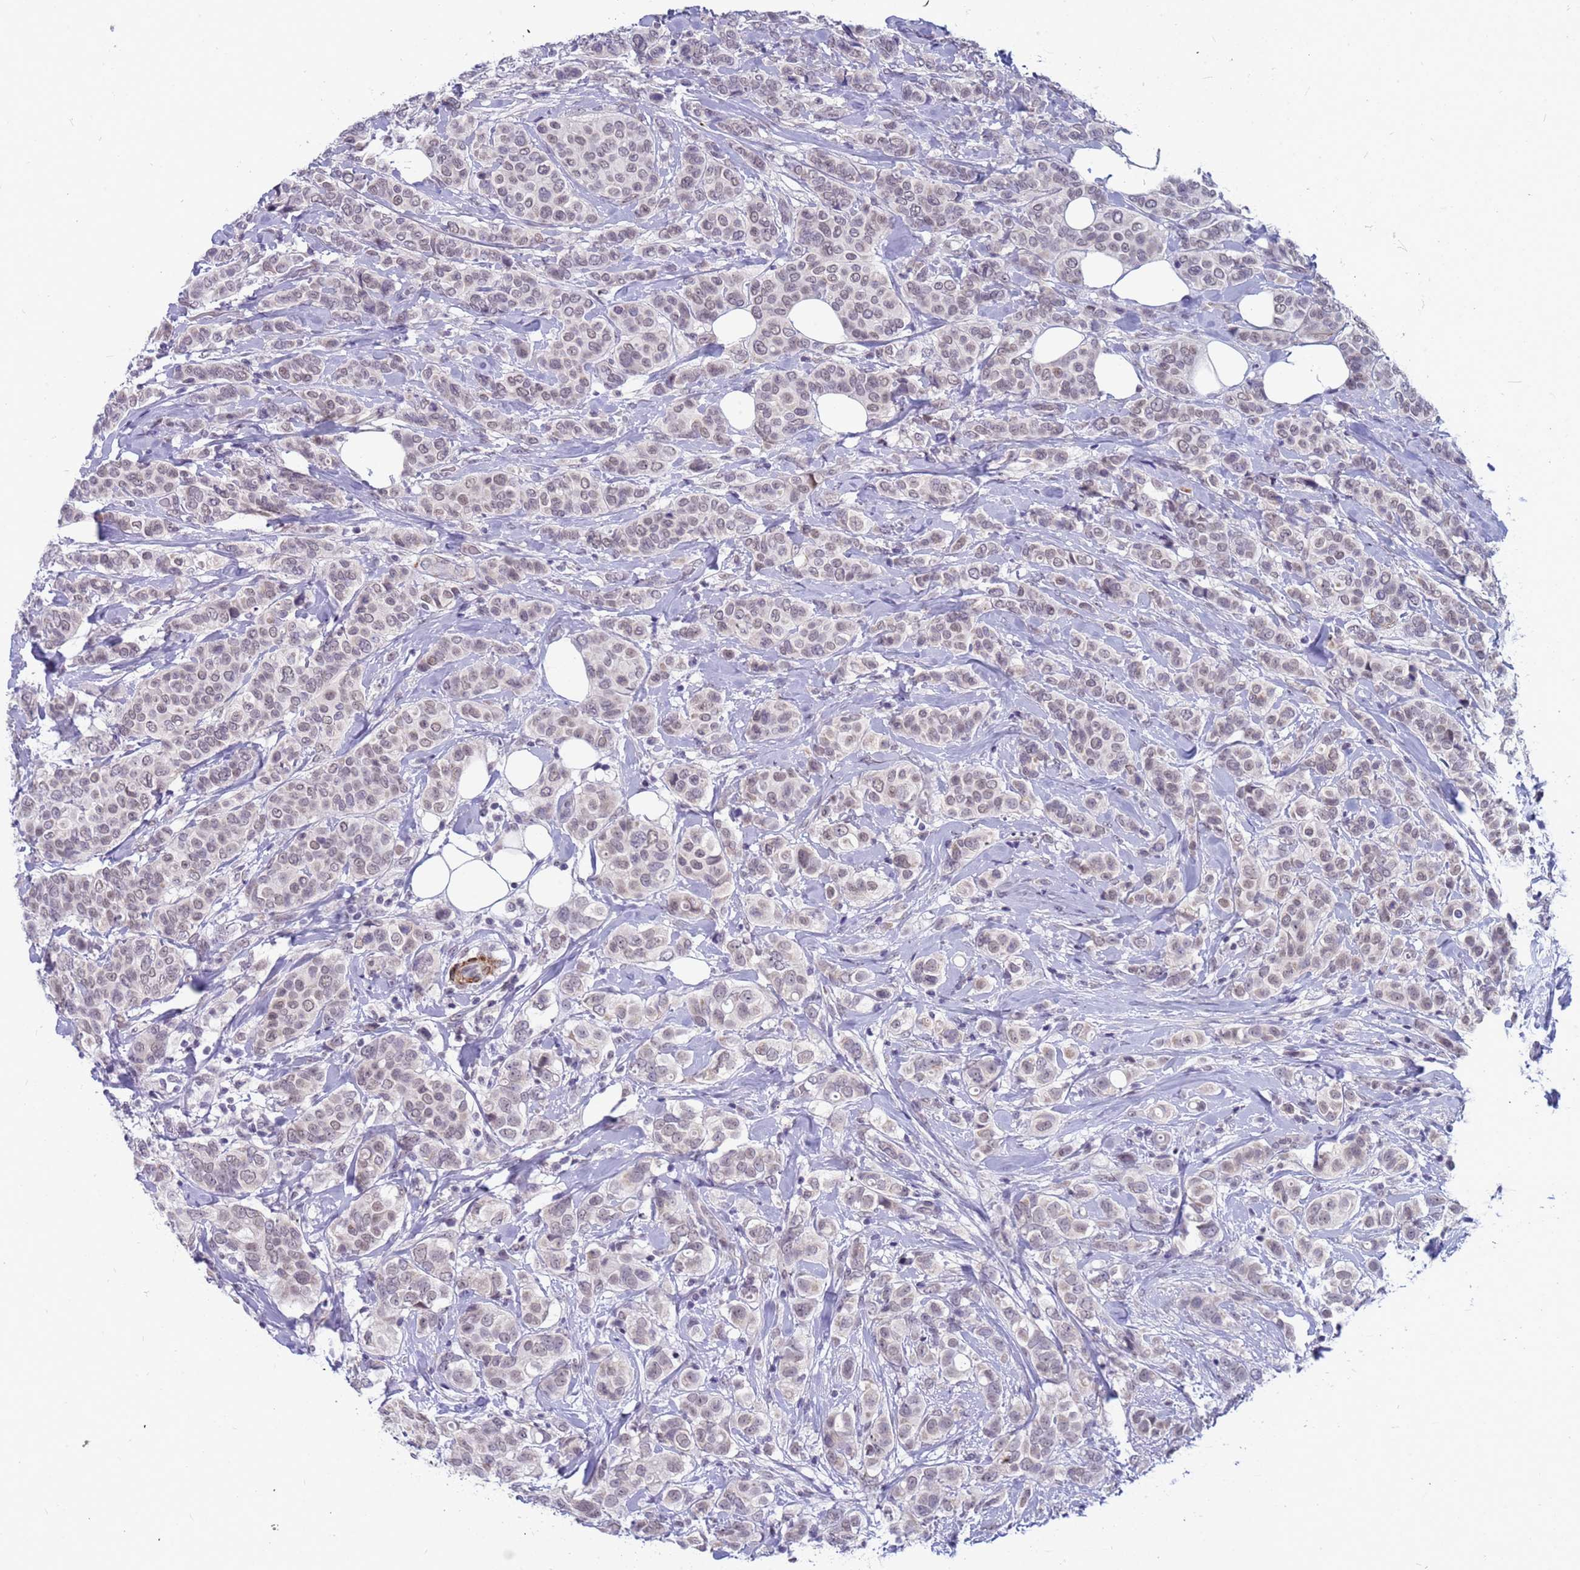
{"staining": {"intensity": "weak", "quantity": "25%-75%", "location": "nuclear"}, "tissue": "breast cancer", "cell_type": "Tumor cells", "image_type": "cancer", "snomed": [{"axis": "morphology", "description": "Lobular carcinoma"}, {"axis": "topography", "description": "Breast"}], "caption": "There is low levels of weak nuclear positivity in tumor cells of breast cancer, as demonstrated by immunohistochemical staining (brown color).", "gene": "CXorf65", "patient": {"sex": "female", "age": 51}}